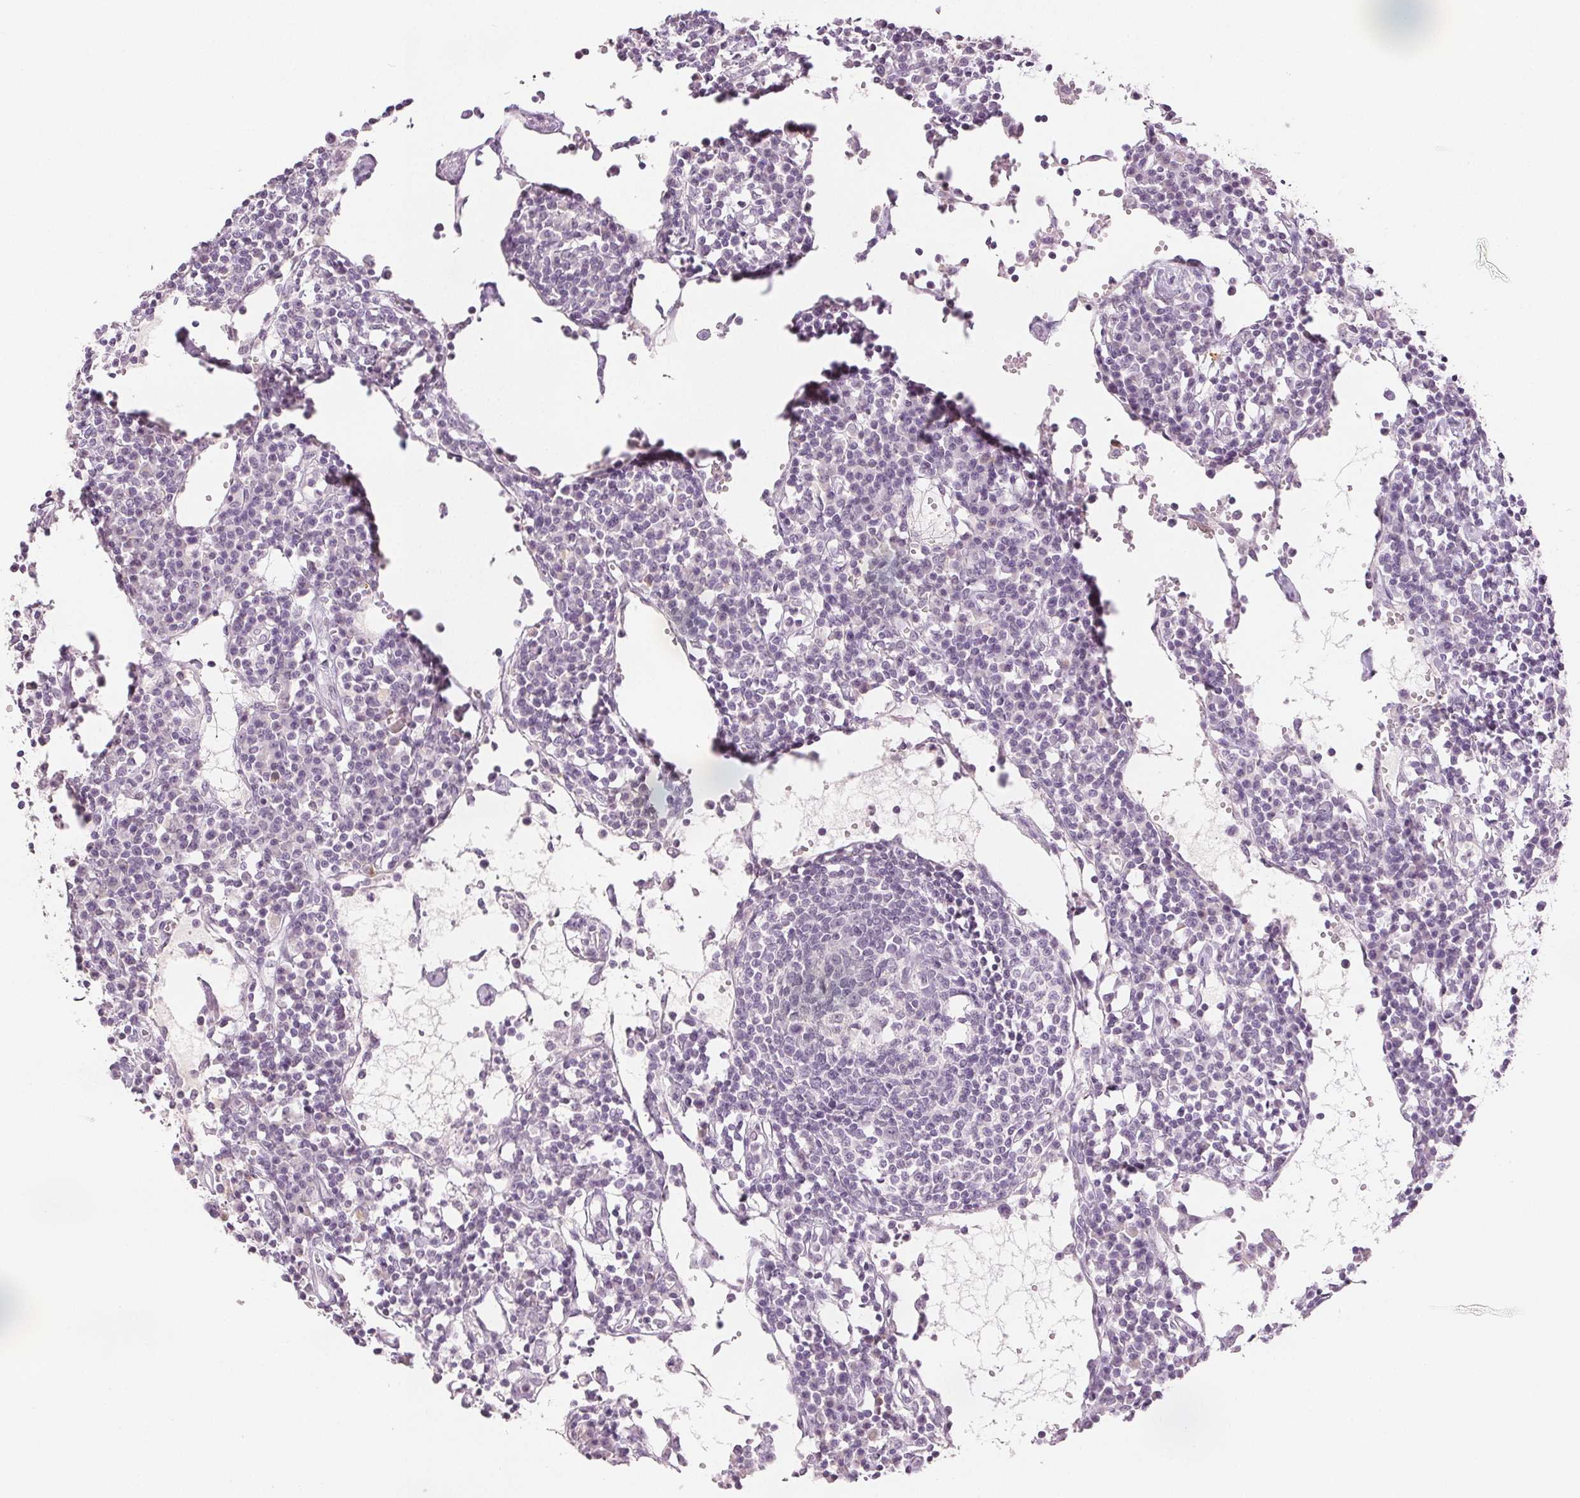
{"staining": {"intensity": "negative", "quantity": "none", "location": "none"}, "tissue": "lymph node", "cell_type": "Germinal center cells", "image_type": "normal", "snomed": [{"axis": "morphology", "description": "Normal tissue, NOS"}, {"axis": "topography", "description": "Lymph node"}], "caption": "Immunohistochemical staining of unremarkable human lymph node exhibits no significant expression in germinal center cells. The staining is performed using DAB brown chromogen with nuclei counter-stained in using hematoxylin.", "gene": "SCGN", "patient": {"sex": "female", "age": 78}}